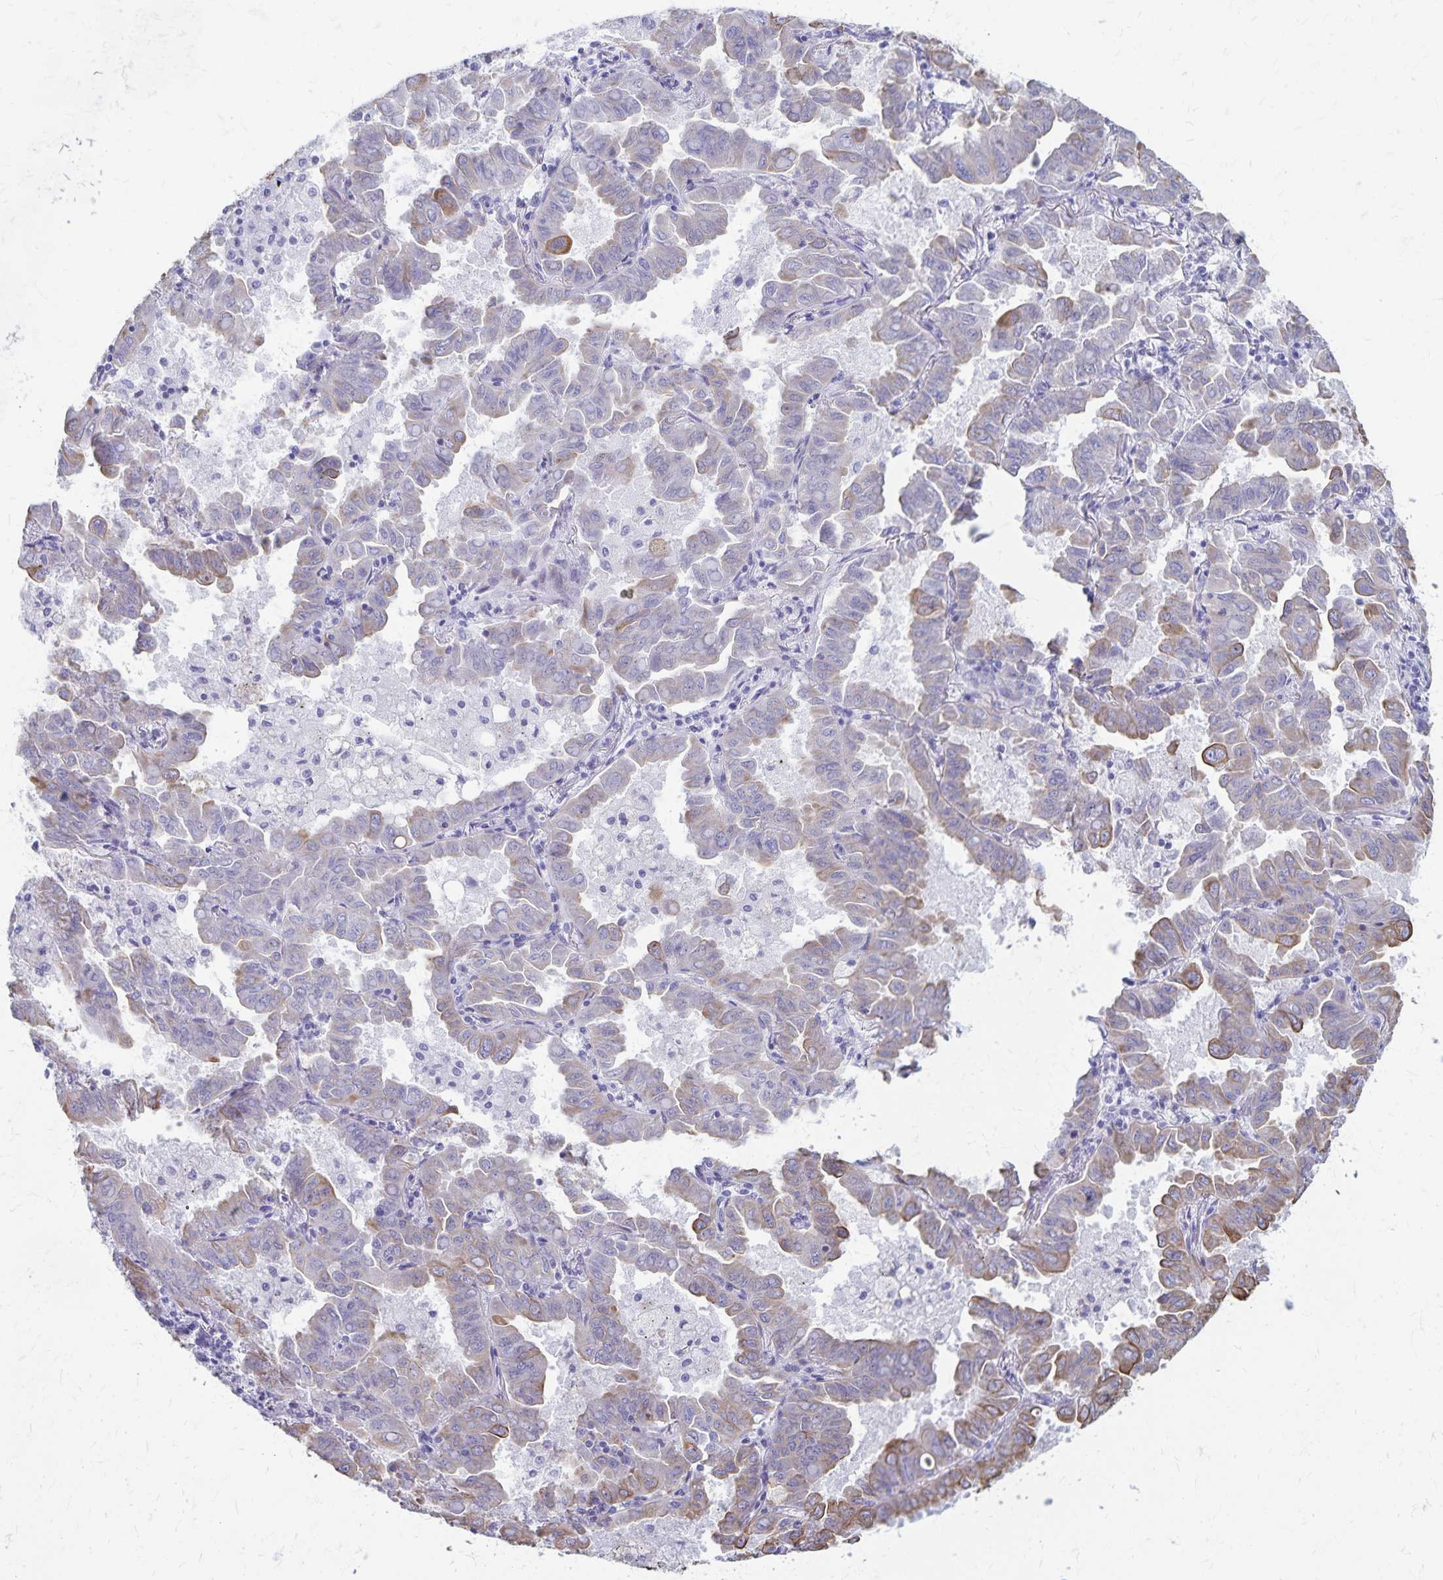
{"staining": {"intensity": "moderate", "quantity": "<25%", "location": "cytoplasmic/membranous"}, "tissue": "lung cancer", "cell_type": "Tumor cells", "image_type": "cancer", "snomed": [{"axis": "morphology", "description": "Adenocarcinoma, NOS"}, {"axis": "topography", "description": "Lung"}], "caption": "Immunohistochemical staining of human lung cancer (adenocarcinoma) shows low levels of moderate cytoplasmic/membranous protein expression in approximately <25% of tumor cells.", "gene": "GPBAR1", "patient": {"sex": "male", "age": 64}}